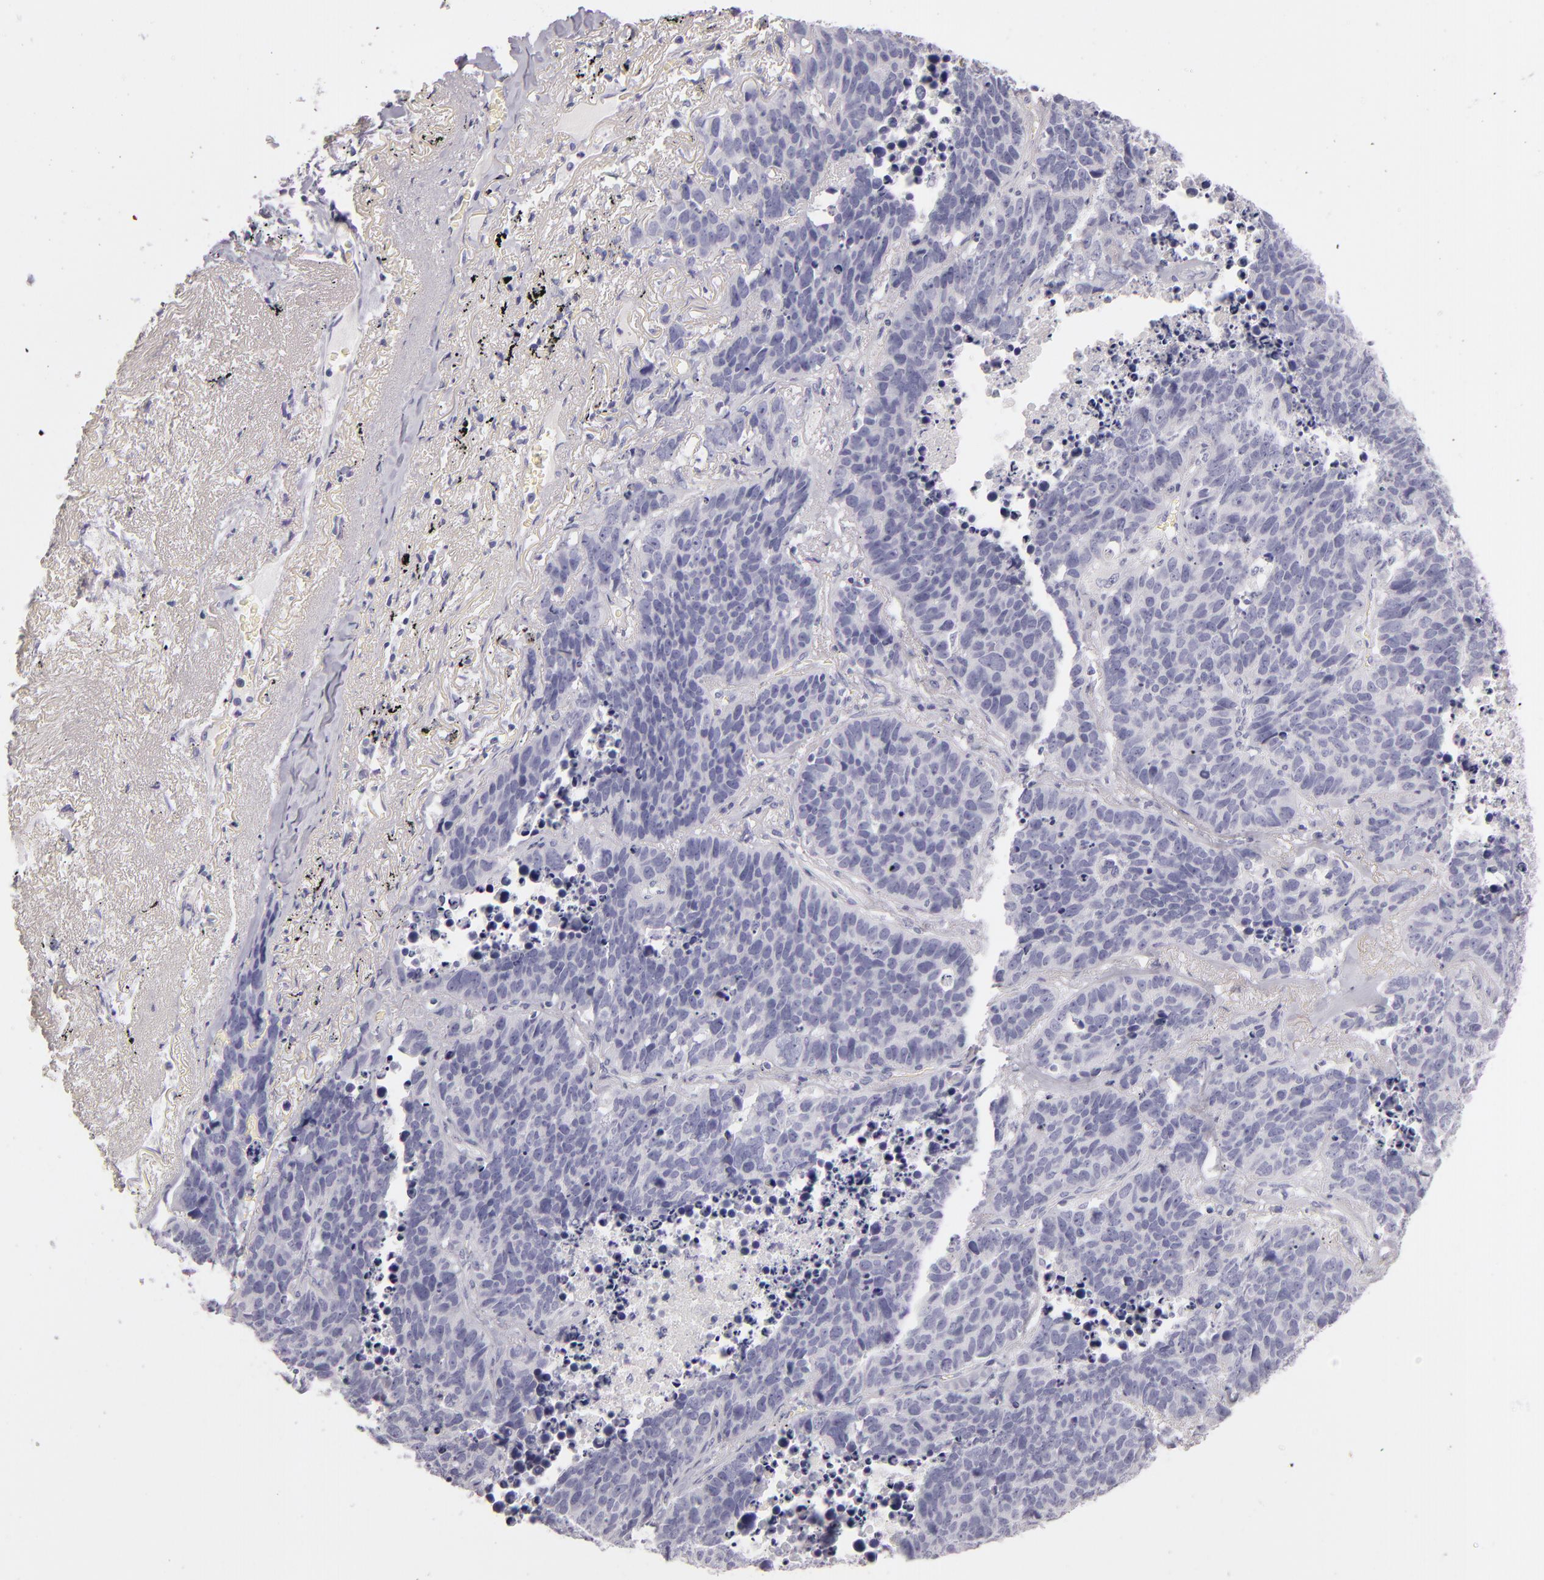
{"staining": {"intensity": "negative", "quantity": "none", "location": "none"}, "tissue": "lung cancer", "cell_type": "Tumor cells", "image_type": "cancer", "snomed": [{"axis": "morphology", "description": "Carcinoid, malignant, NOS"}, {"axis": "topography", "description": "Lung"}], "caption": "Immunohistochemical staining of malignant carcinoid (lung) reveals no significant expression in tumor cells.", "gene": "FABP1", "patient": {"sex": "male", "age": 60}}